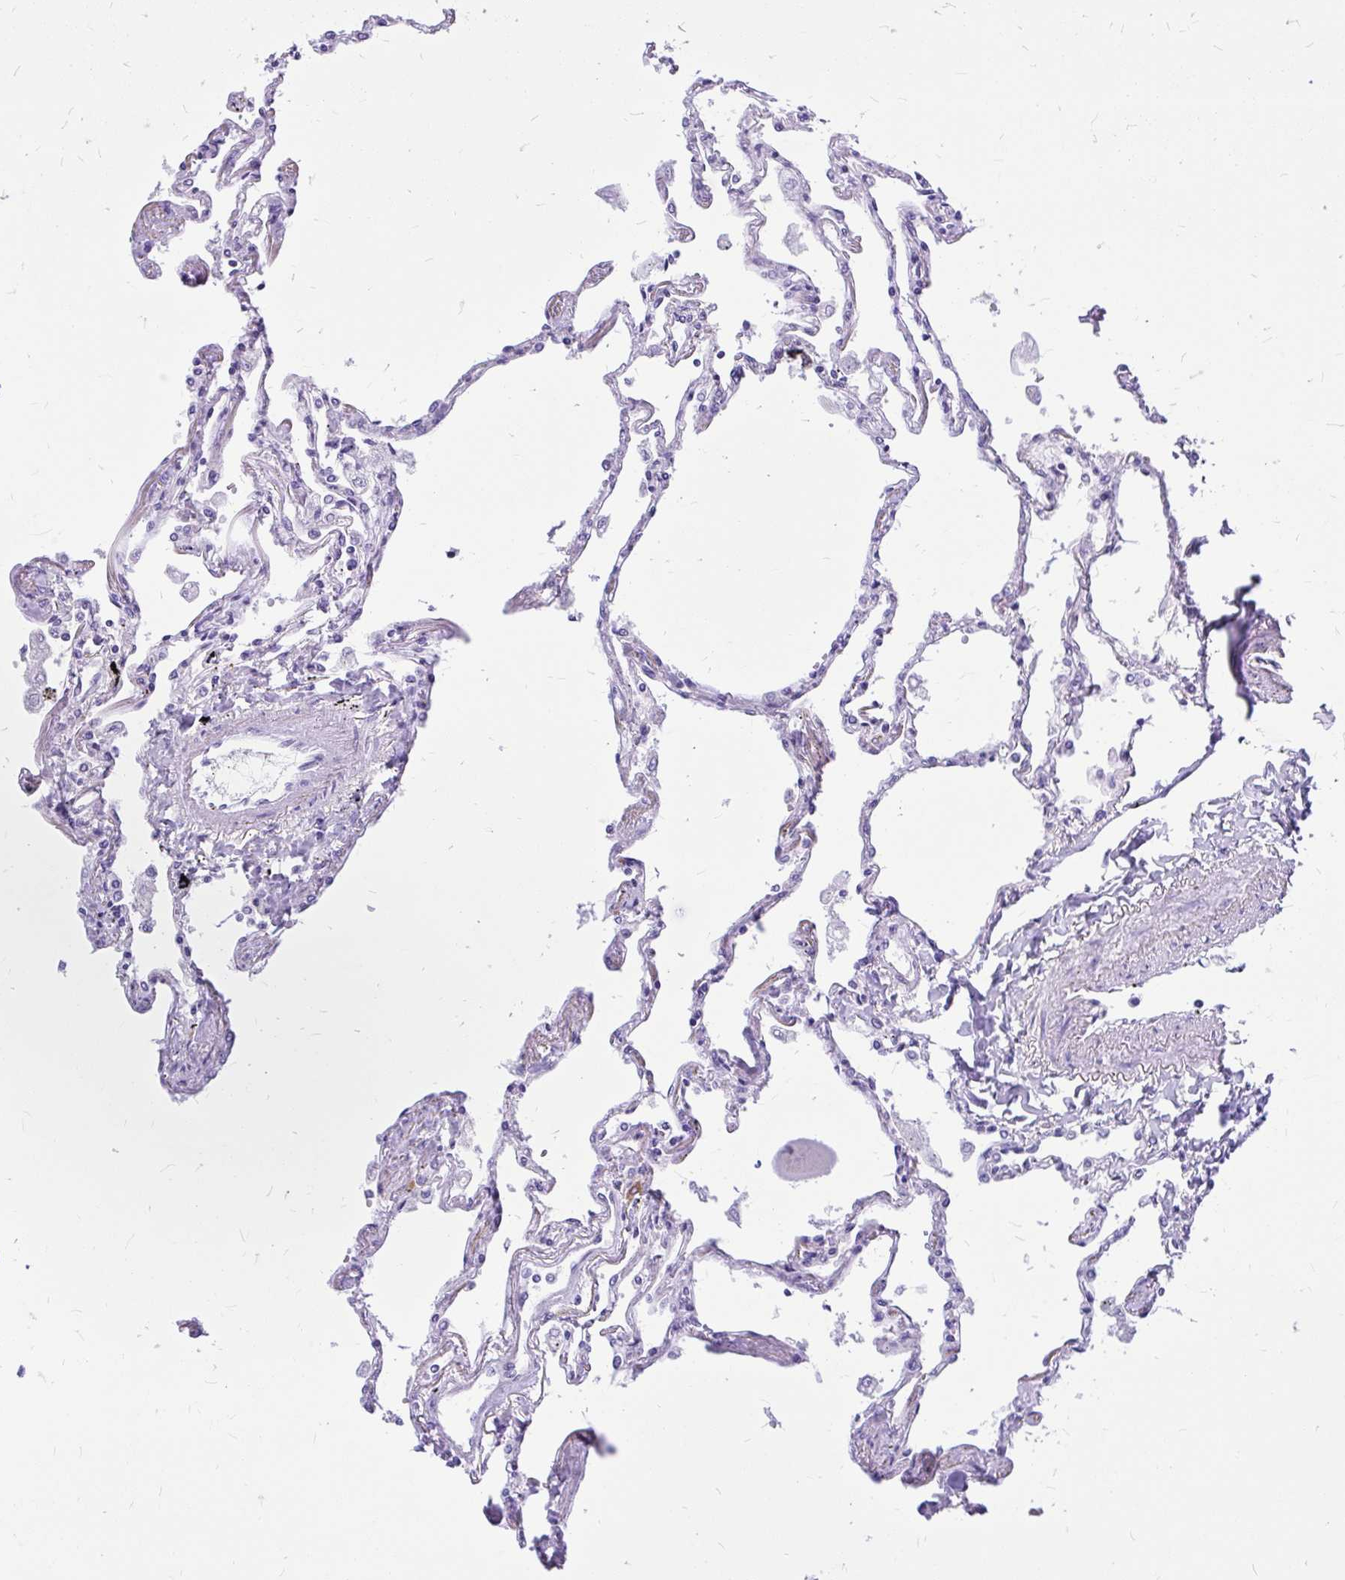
{"staining": {"intensity": "negative", "quantity": "none", "location": "none"}, "tissue": "lung", "cell_type": "Alveolar cells", "image_type": "normal", "snomed": [{"axis": "morphology", "description": "Normal tissue, NOS"}, {"axis": "topography", "description": "Lung"}], "caption": "This micrograph is of unremarkable lung stained with immunohistochemistry to label a protein in brown with the nuclei are counter-stained blue. There is no positivity in alveolar cells.", "gene": "MAP1LC3A", "patient": {"sex": "female", "age": 67}}